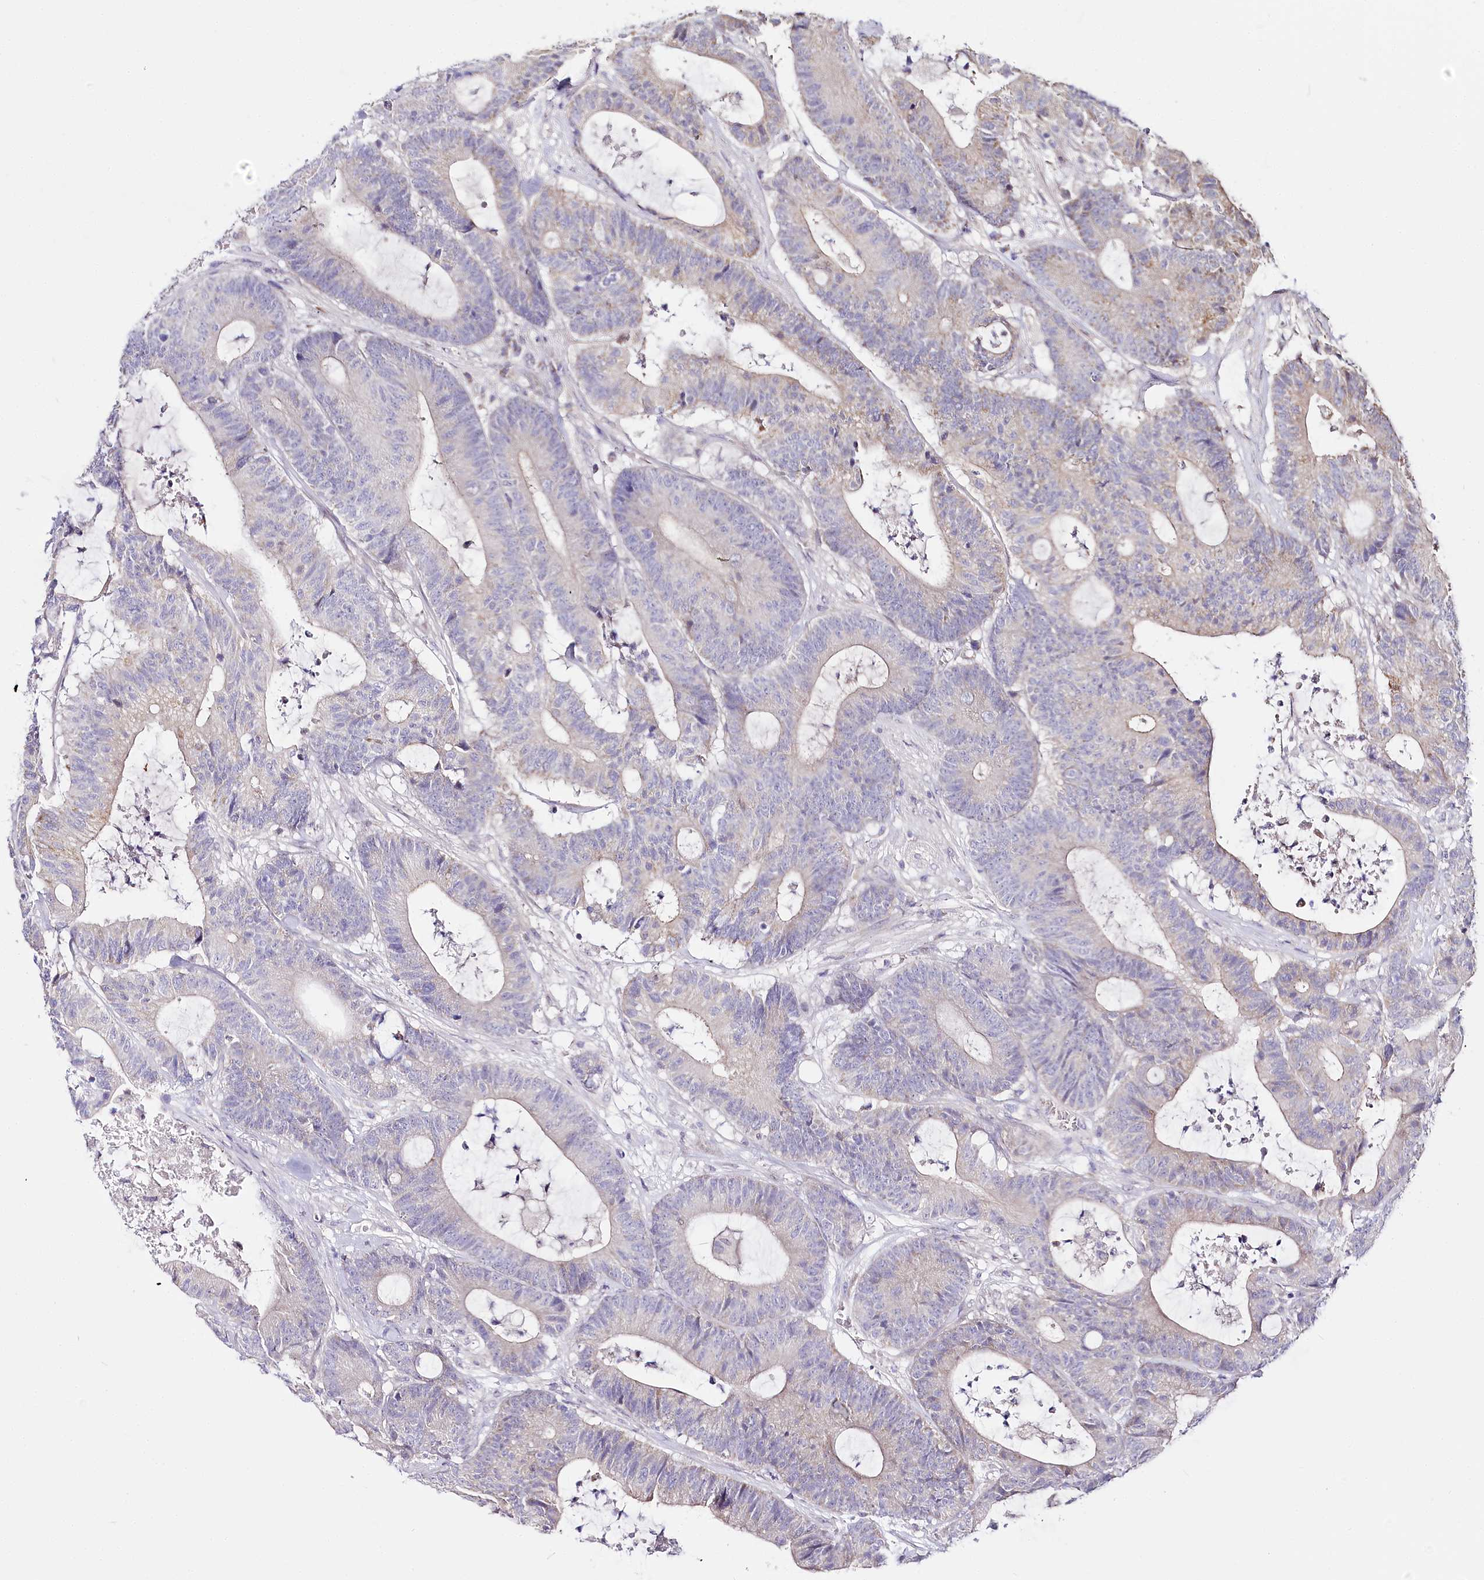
{"staining": {"intensity": "weak", "quantity": "<25%", "location": "cytoplasmic/membranous"}, "tissue": "colorectal cancer", "cell_type": "Tumor cells", "image_type": "cancer", "snomed": [{"axis": "morphology", "description": "Adenocarcinoma, NOS"}, {"axis": "topography", "description": "Colon"}], "caption": "Tumor cells are negative for protein expression in human colorectal adenocarcinoma.", "gene": "ZNF226", "patient": {"sex": "female", "age": 84}}